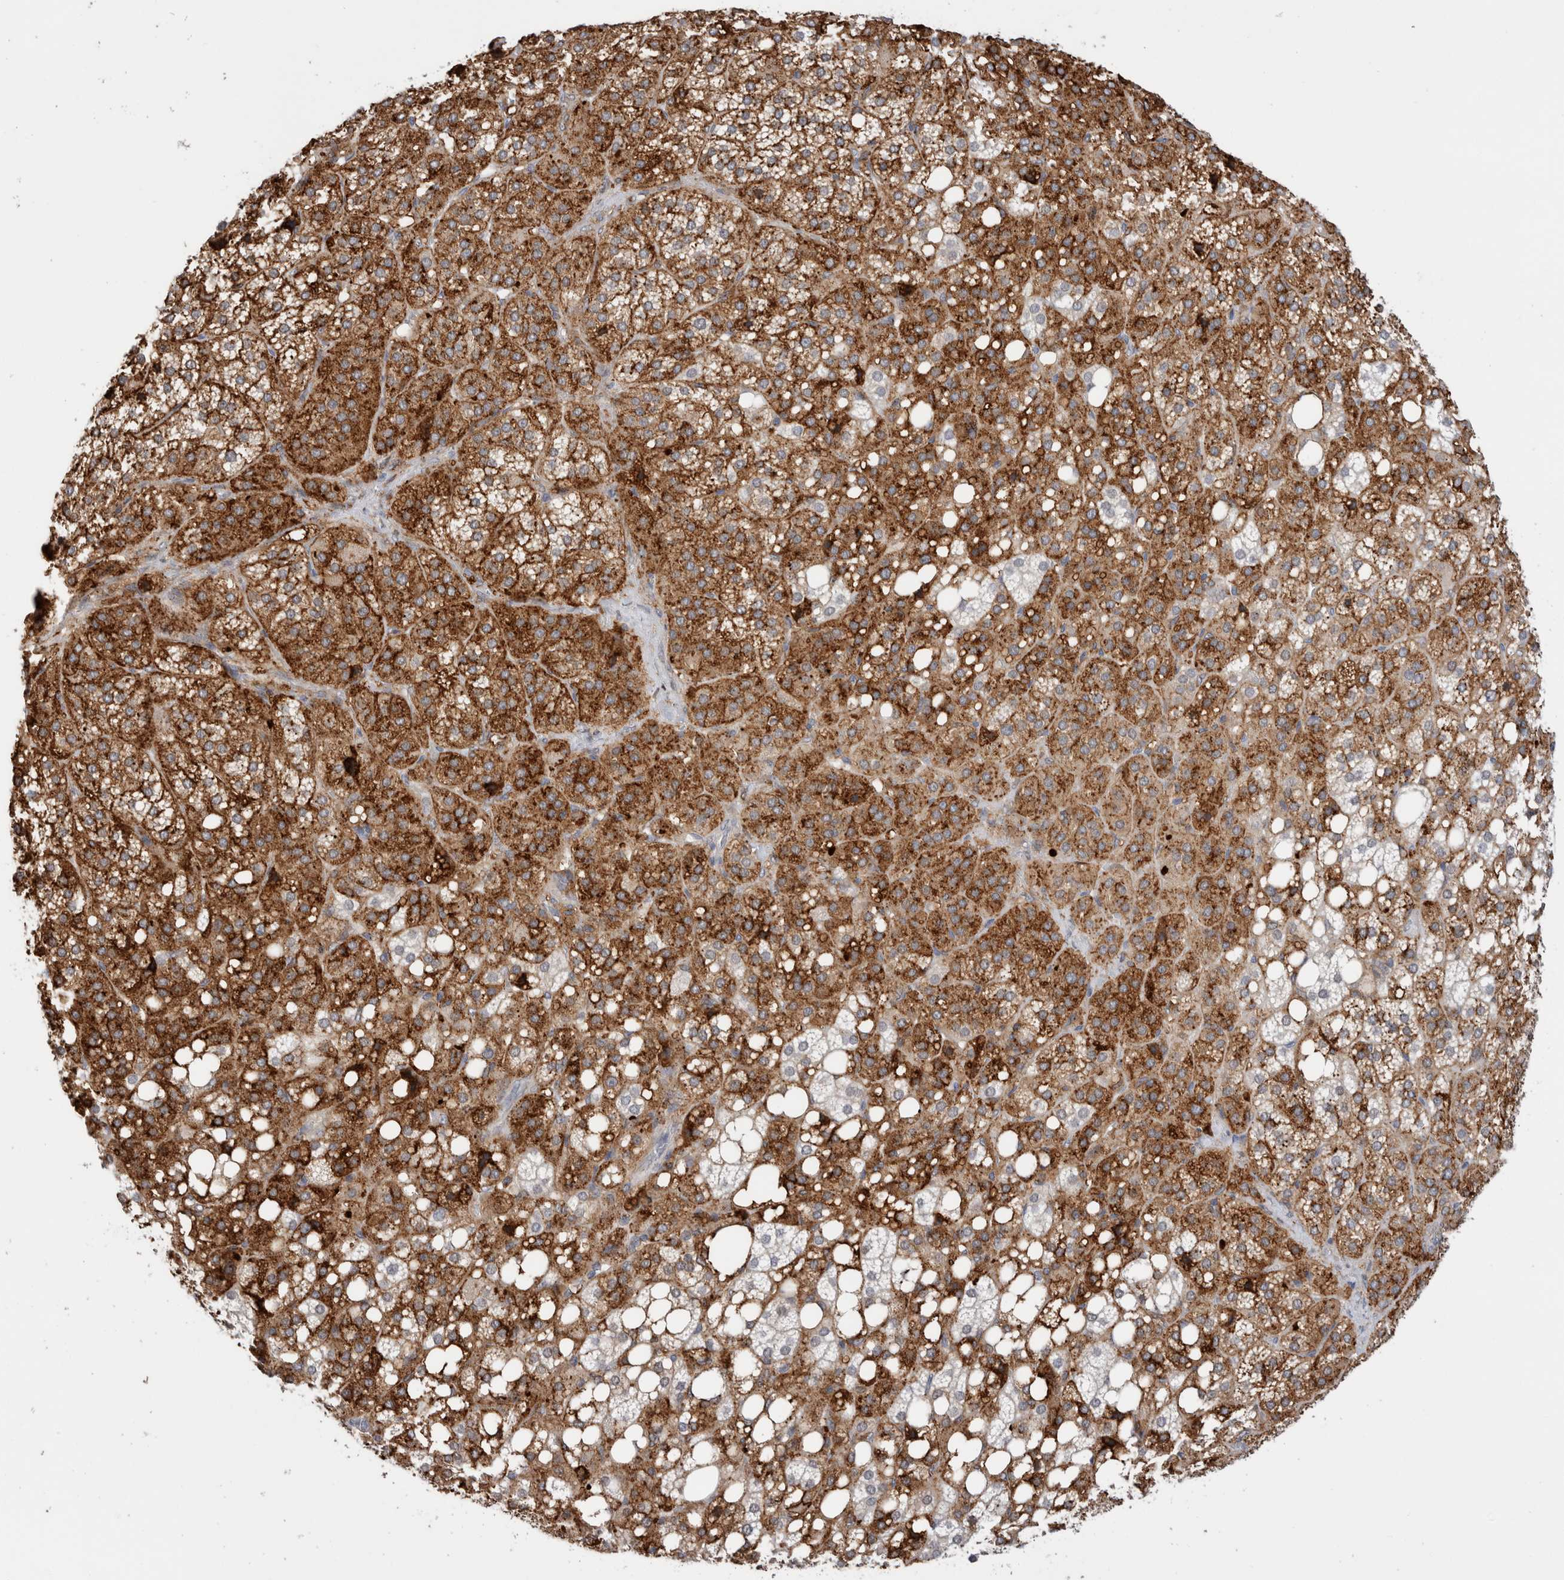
{"staining": {"intensity": "strong", "quantity": "25%-75%", "location": "cytoplasmic/membranous"}, "tissue": "adrenal gland", "cell_type": "Glandular cells", "image_type": "normal", "snomed": [{"axis": "morphology", "description": "Normal tissue, NOS"}, {"axis": "topography", "description": "Adrenal gland"}], "caption": "Brown immunohistochemical staining in benign human adrenal gland shows strong cytoplasmic/membranous positivity in approximately 25%-75% of glandular cells. (IHC, brightfield microscopy, high magnification).", "gene": "CCDC88B", "patient": {"sex": "female", "age": 59}}